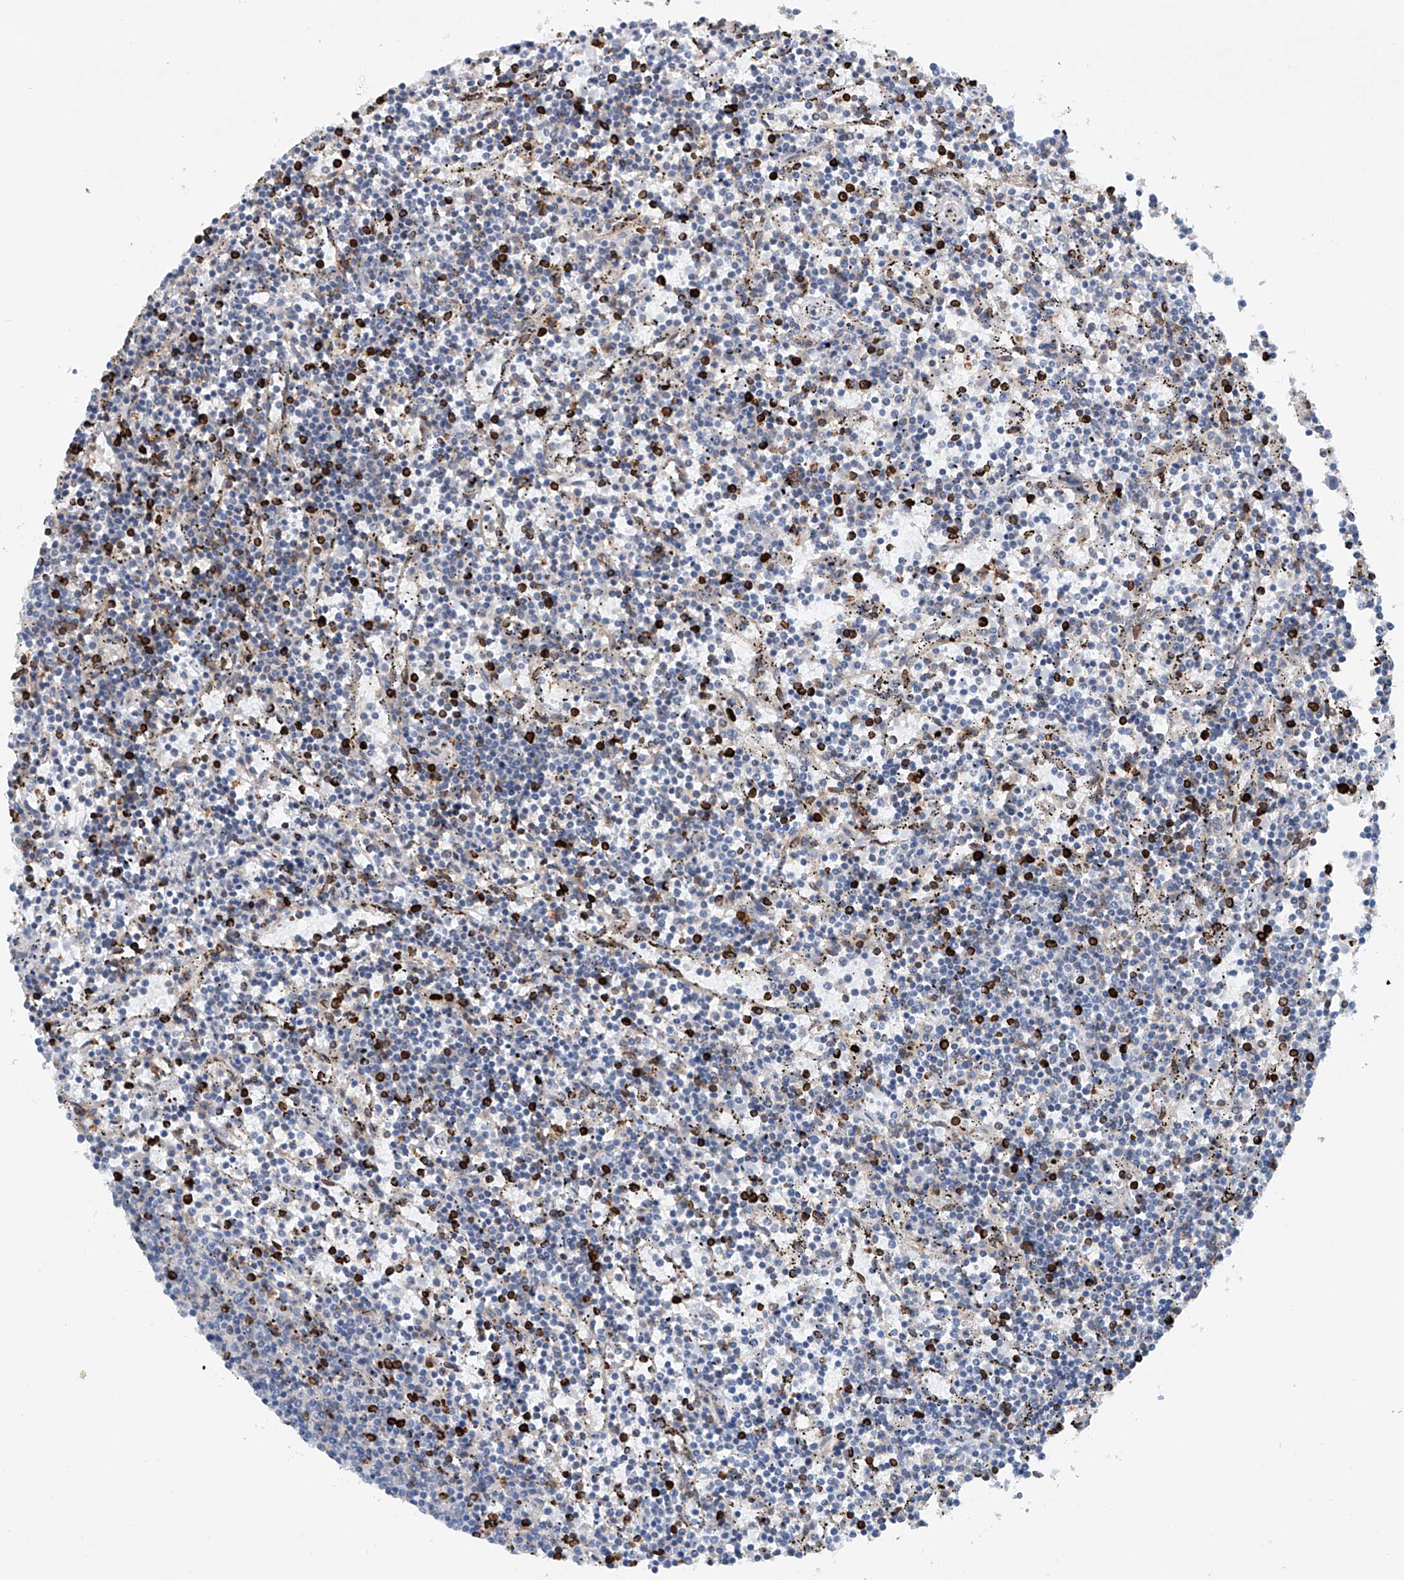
{"staining": {"intensity": "negative", "quantity": "none", "location": "none"}, "tissue": "lymphoma", "cell_type": "Tumor cells", "image_type": "cancer", "snomed": [{"axis": "morphology", "description": "Malignant lymphoma, non-Hodgkin's type, Low grade"}, {"axis": "topography", "description": "Spleen"}], "caption": "This is a micrograph of IHC staining of lymphoma, which shows no expression in tumor cells. The staining is performed using DAB brown chromogen with nuclei counter-stained in using hematoxylin.", "gene": "CEP85L", "patient": {"sex": "female", "age": 50}}